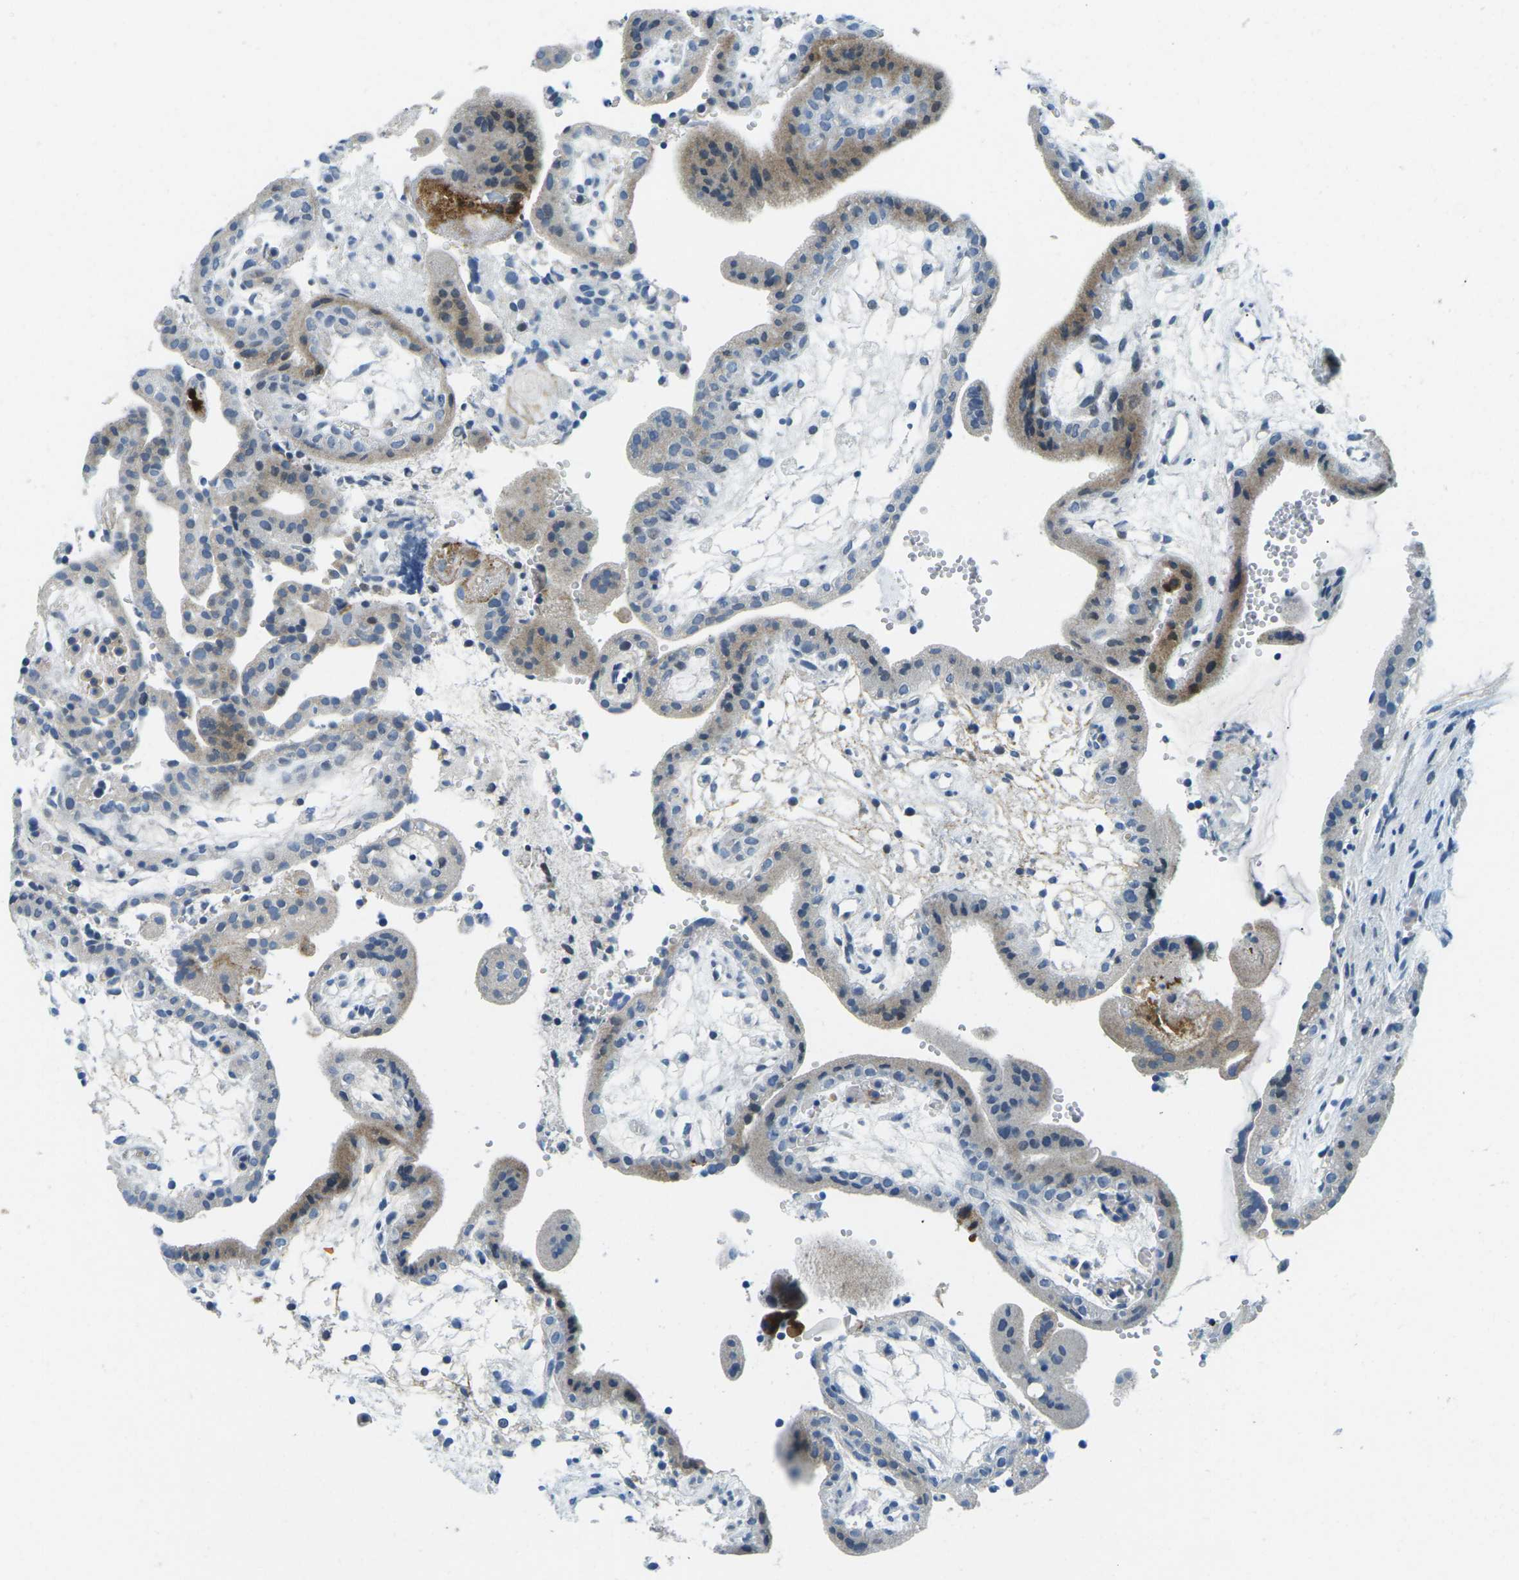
{"staining": {"intensity": "weak", "quantity": "25%-75%", "location": "cytoplasmic/membranous"}, "tissue": "placenta", "cell_type": "Trophoblastic cells", "image_type": "normal", "snomed": [{"axis": "morphology", "description": "Normal tissue, NOS"}, {"axis": "topography", "description": "Placenta"}], "caption": "DAB immunohistochemical staining of benign human placenta demonstrates weak cytoplasmic/membranous protein staining in approximately 25%-75% of trophoblastic cells.", "gene": "CFB", "patient": {"sex": "female", "age": 18}}